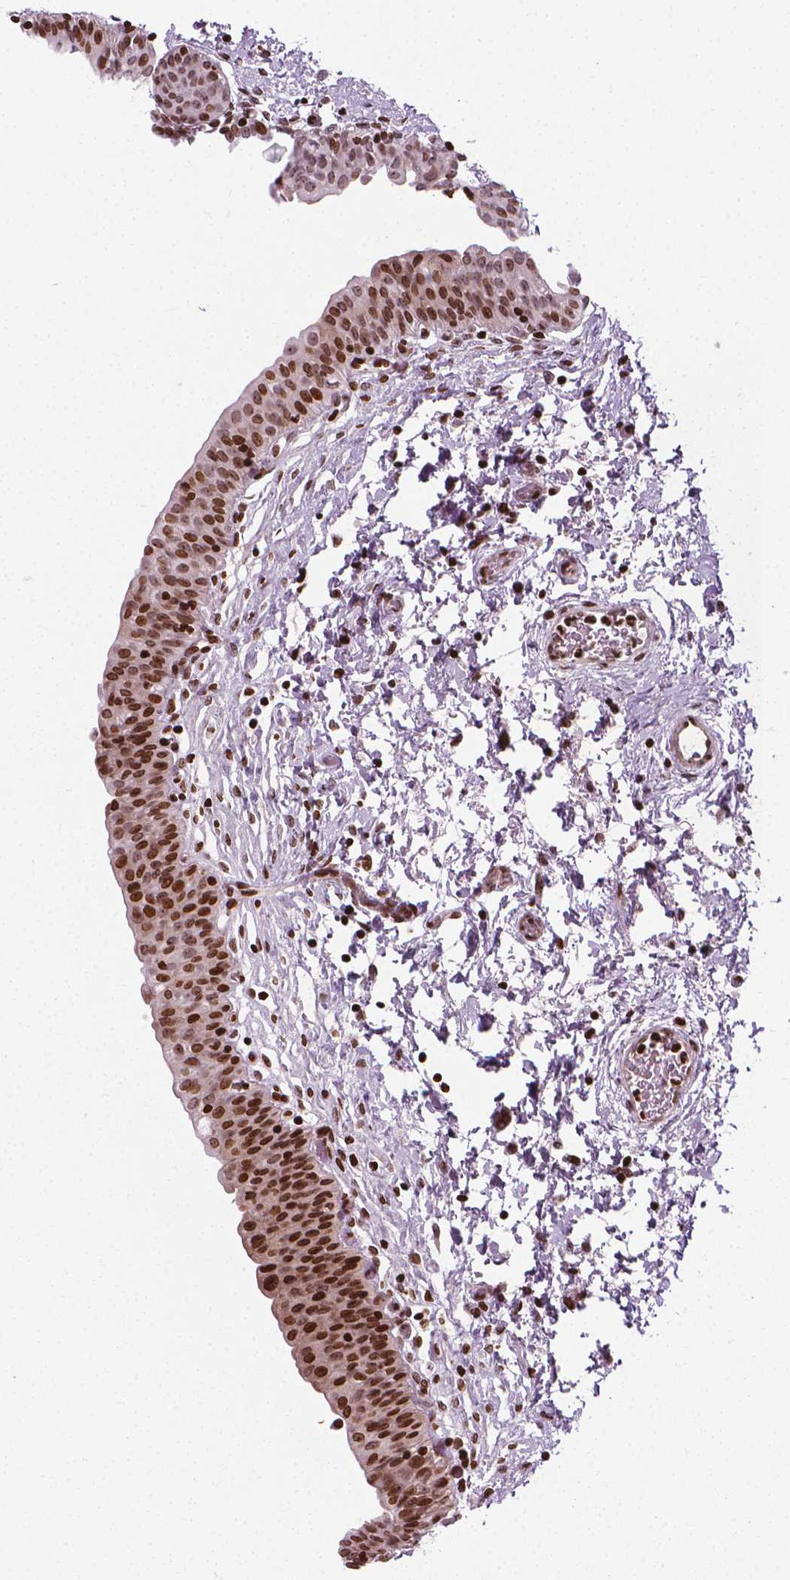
{"staining": {"intensity": "strong", "quantity": ">75%", "location": "nuclear"}, "tissue": "urinary bladder", "cell_type": "Urothelial cells", "image_type": "normal", "snomed": [{"axis": "morphology", "description": "Normal tissue, NOS"}, {"axis": "topography", "description": "Urinary bladder"}], "caption": "Protein staining of benign urinary bladder reveals strong nuclear positivity in approximately >75% of urothelial cells.", "gene": "PIP4K2A", "patient": {"sex": "male", "age": 56}}